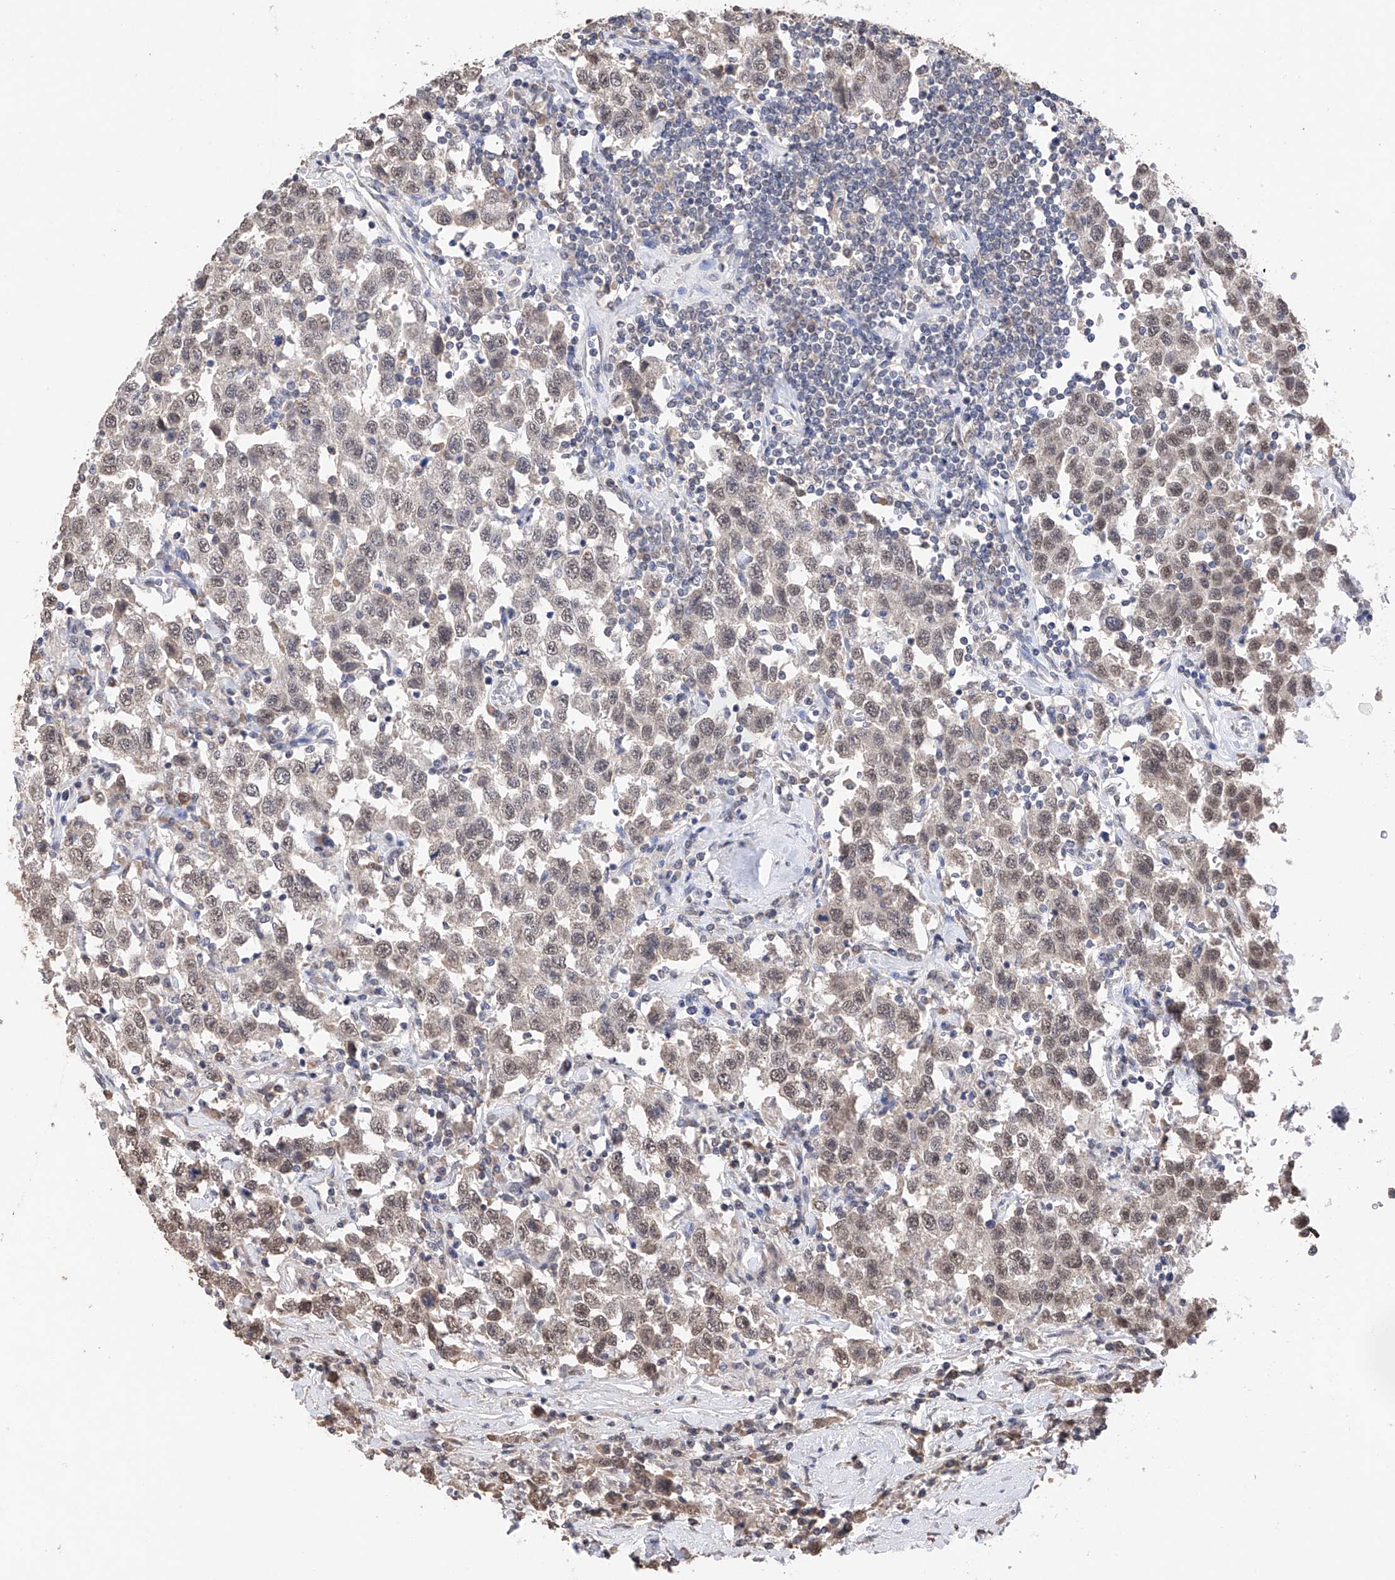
{"staining": {"intensity": "weak", "quantity": "25%-75%", "location": "nuclear"}, "tissue": "testis cancer", "cell_type": "Tumor cells", "image_type": "cancer", "snomed": [{"axis": "morphology", "description": "Seminoma, NOS"}, {"axis": "topography", "description": "Testis"}], "caption": "Protein staining reveals weak nuclear staining in approximately 25%-75% of tumor cells in testis cancer (seminoma).", "gene": "DMAP1", "patient": {"sex": "male", "age": 41}}